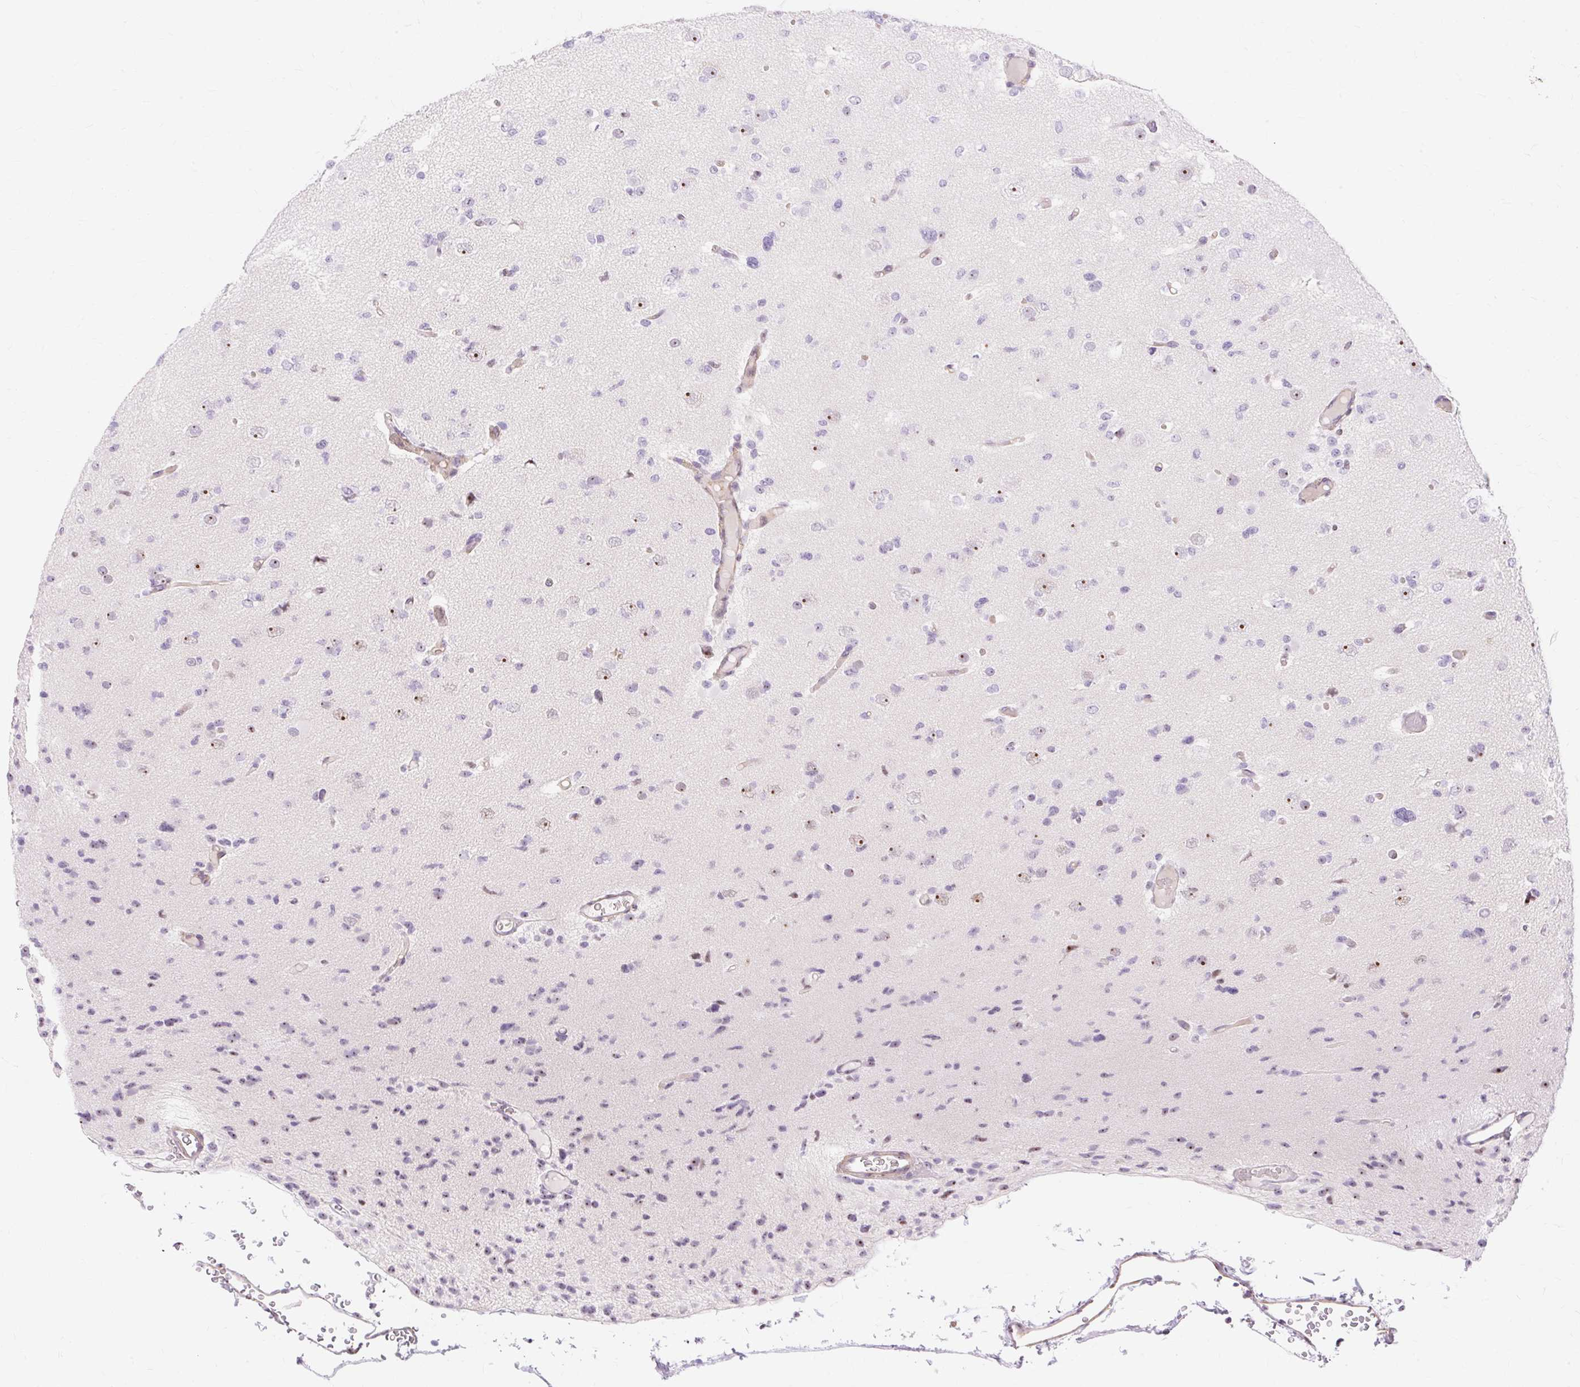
{"staining": {"intensity": "negative", "quantity": "none", "location": "none"}, "tissue": "glioma", "cell_type": "Tumor cells", "image_type": "cancer", "snomed": [{"axis": "morphology", "description": "Glioma, malignant, Low grade"}, {"axis": "topography", "description": "Brain"}], "caption": "Immunohistochemical staining of low-grade glioma (malignant) displays no significant positivity in tumor cells.", "gene": "OBP2A", "patient": {"sex": "female", "age": 22}}